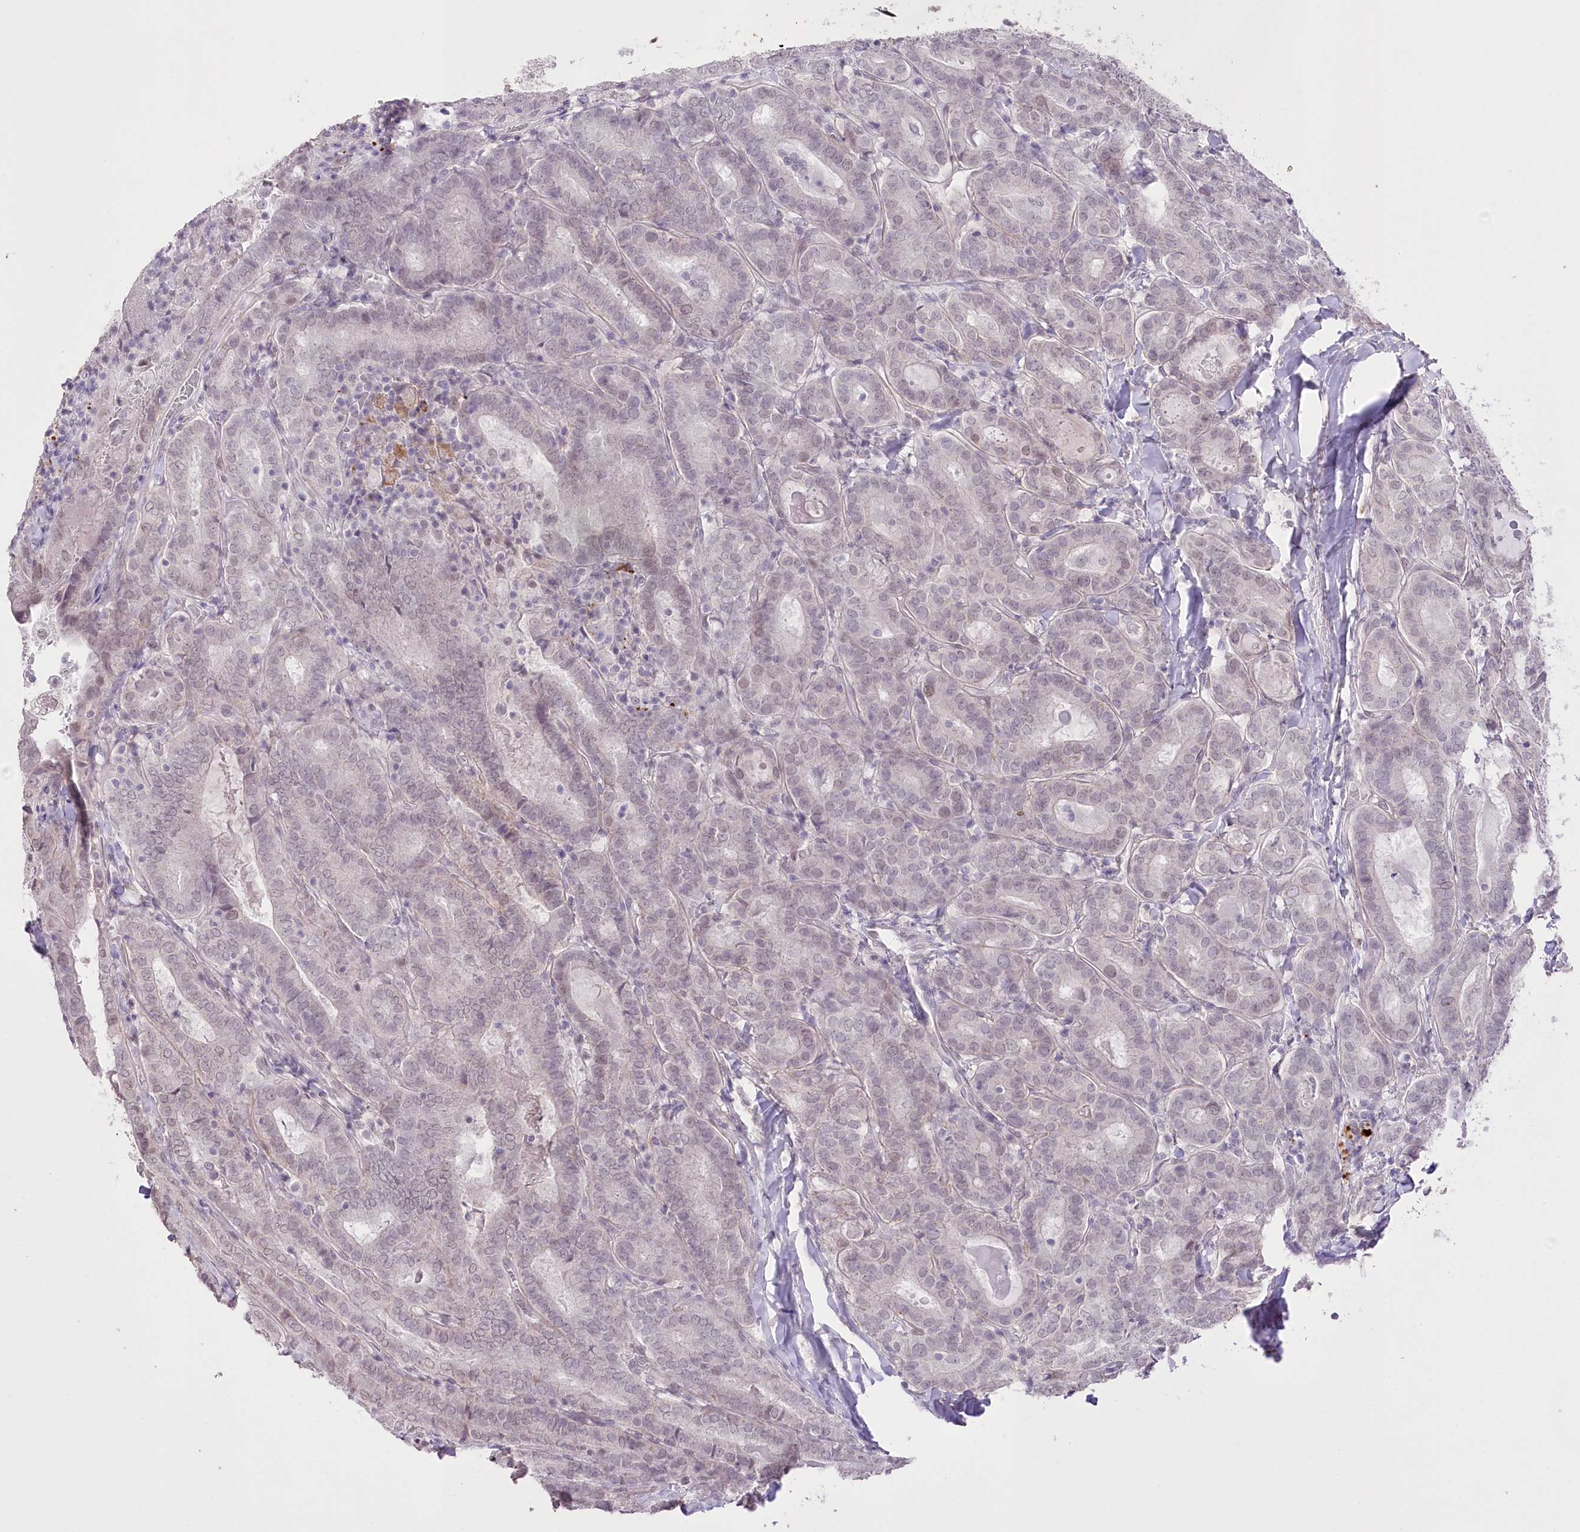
{"staining": {"intensity": "weak", "quantity": "<25%", "location": "nuclear"}, "tissue": "thyroid cancer", "cell_type": "Tumor cells", "image_type": "cancer", "snomed": [{"axis": "morphology", "description": "Papillary adenocarcinoma, NOS"}, {"axis": "topography", "description": "Thyroid gland"}], "caption": "Tumor cells are negative for protein expression in human thyroid cancer (papillary adenocarcinoma). (IHC, brightfield microscopy, high magnification).", "gene": "SLC39A10", "patient": {"sex": "female", "age": 72}}